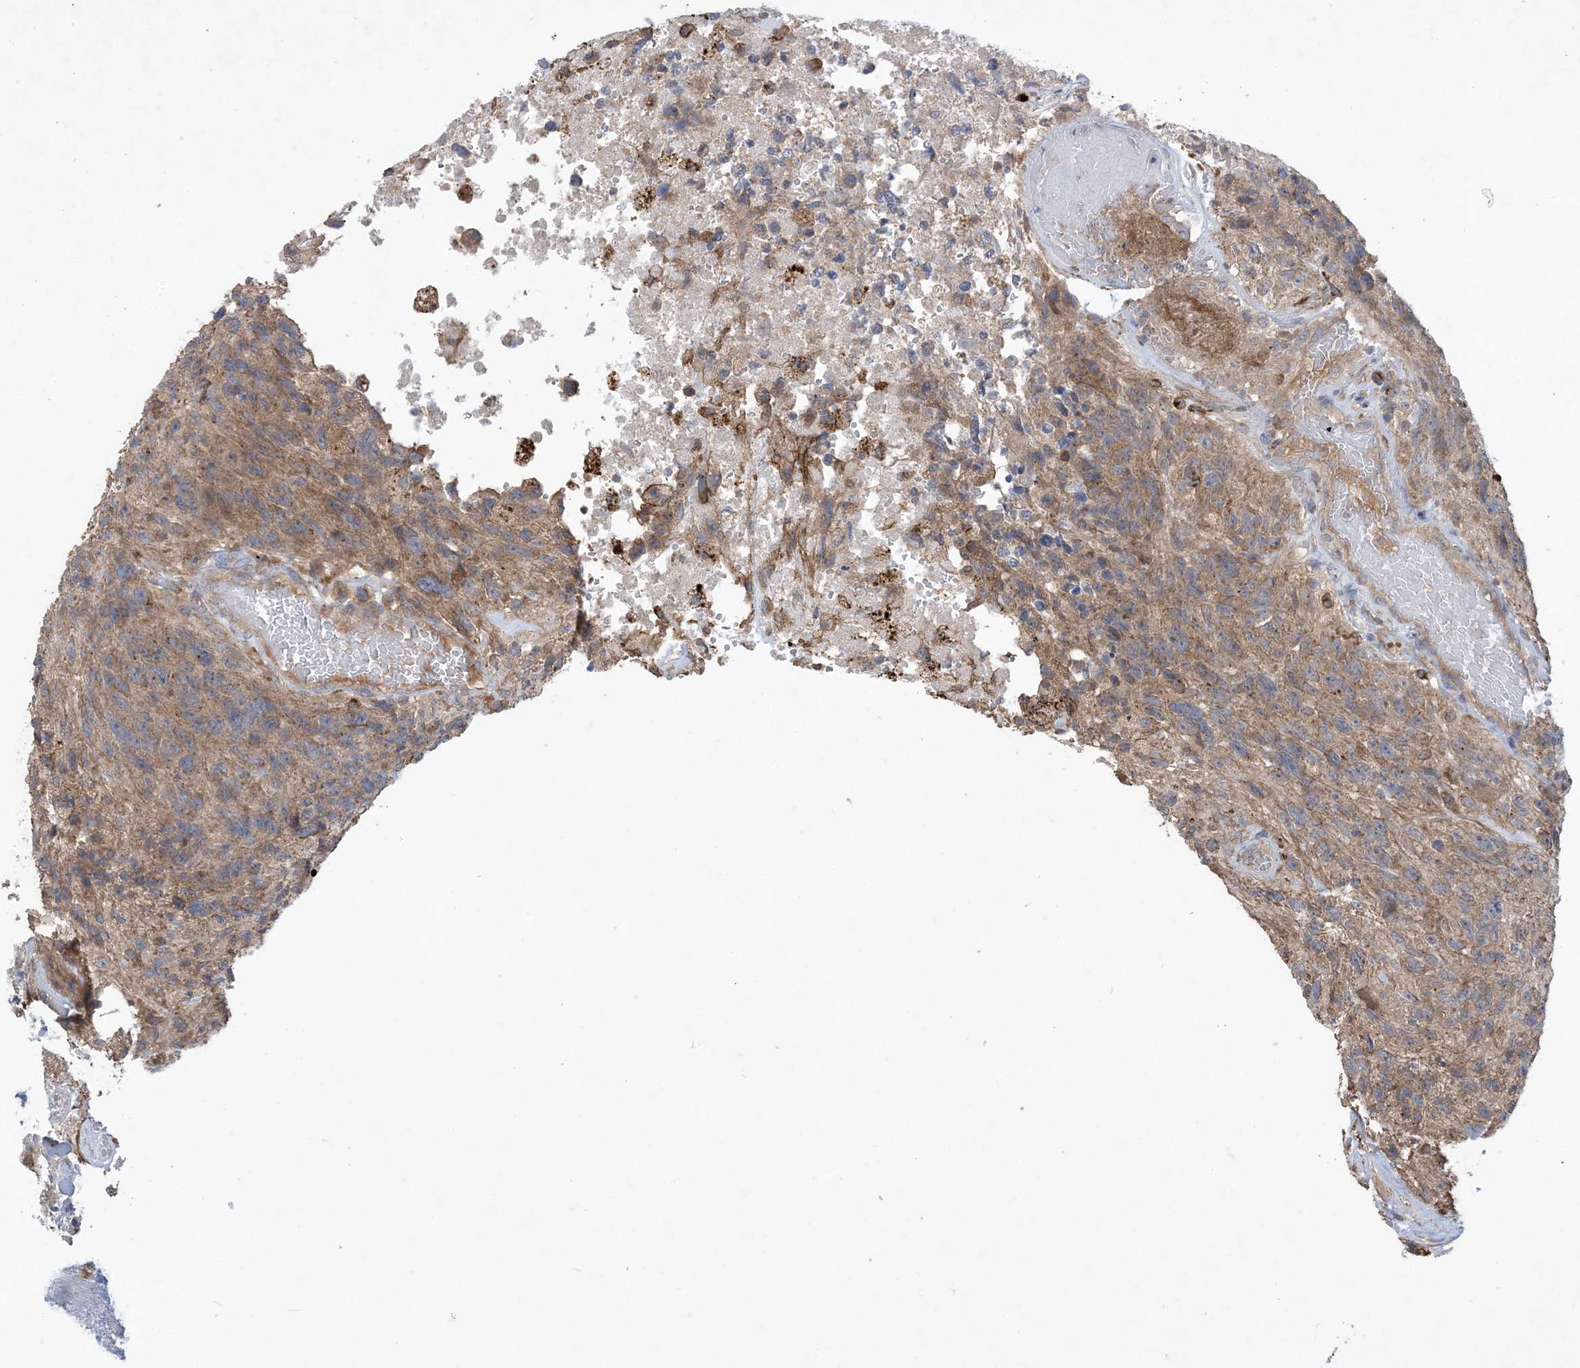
{"staining": {"intensity": "moderate", "quantity": "25%-75%", "location": "cytoplasmic/membranous"}, "tissue": "glioma", "cell_type": "Tumor cells", "image_type": "cancer", "snomed": [{"axis": "morphology", "description": "Glioma, malignant, High grade"}, {"axis": "topography", "description": "Brain"}], "caption": "Malignant glioma (high-grade) tissue displays moderate cytoplasmic/membranous expression in about 25%-75% of tumor cells, visualized by immunohistochemistry.", "gene": "MASP2", "patient": {"sex": "male", "age": 69}}